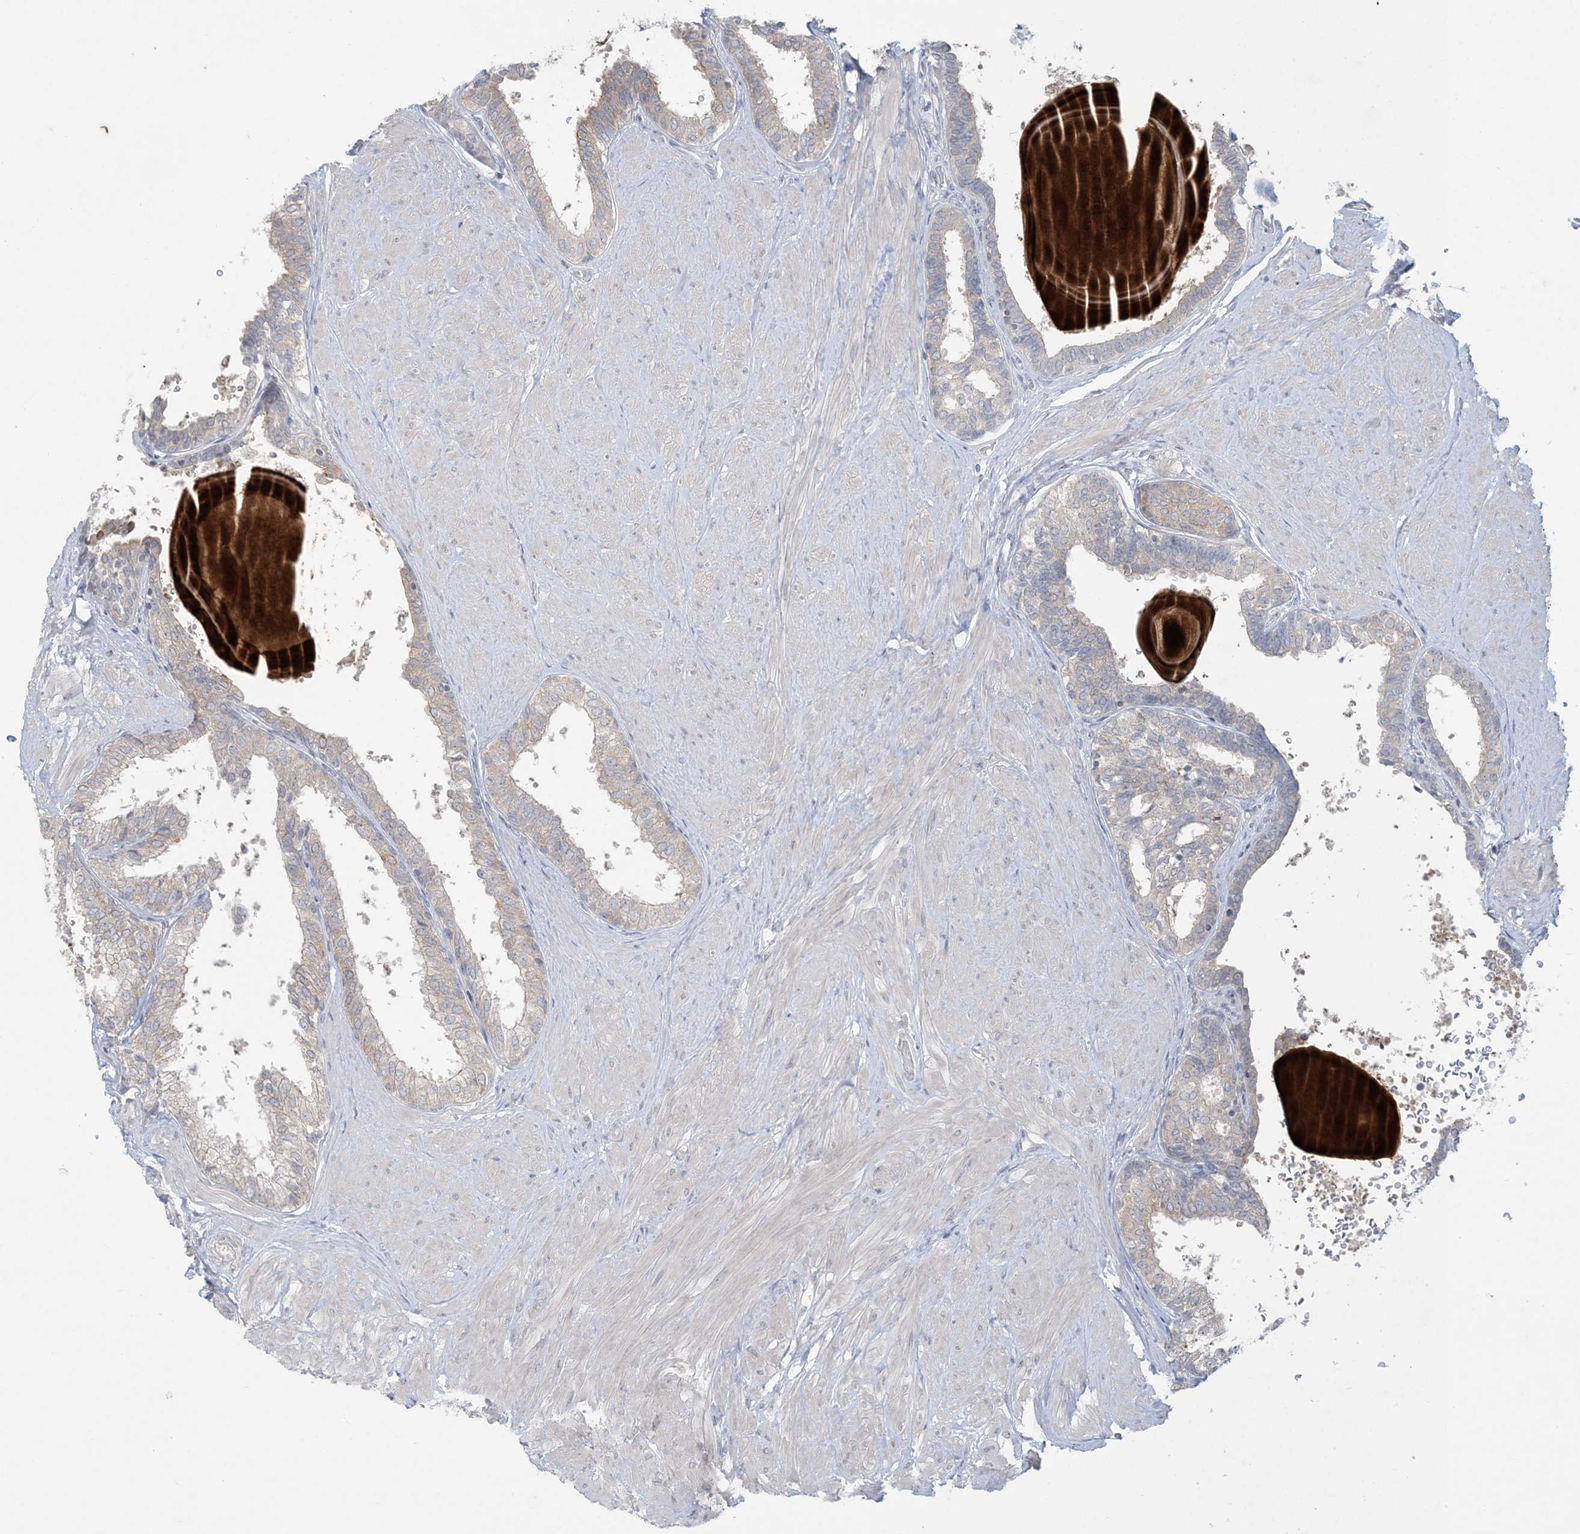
{"staining": {"intensity": "negative", "quantity": "none", "location": "none"}, "tissue": "prostate", "cell_type": "Glandular cells", "image_type": "normal", "snomed": [{"axis": "morphology", "description": "Normal tissue, NOS"}, {"axis": "topography", "description": "Prostate"}], "caption": "Glandular cells are negative for protein expression in unremarkable human prostate. The staining was performed using DAB (3,3'-diaminobenzidine) to visualize the protein expression in brown, while the nuclei were stained in blue with hematoxylin (Magnification: 20x).", "gene": "KIF3A", "patient": {"sex": "male", "age": 48}}